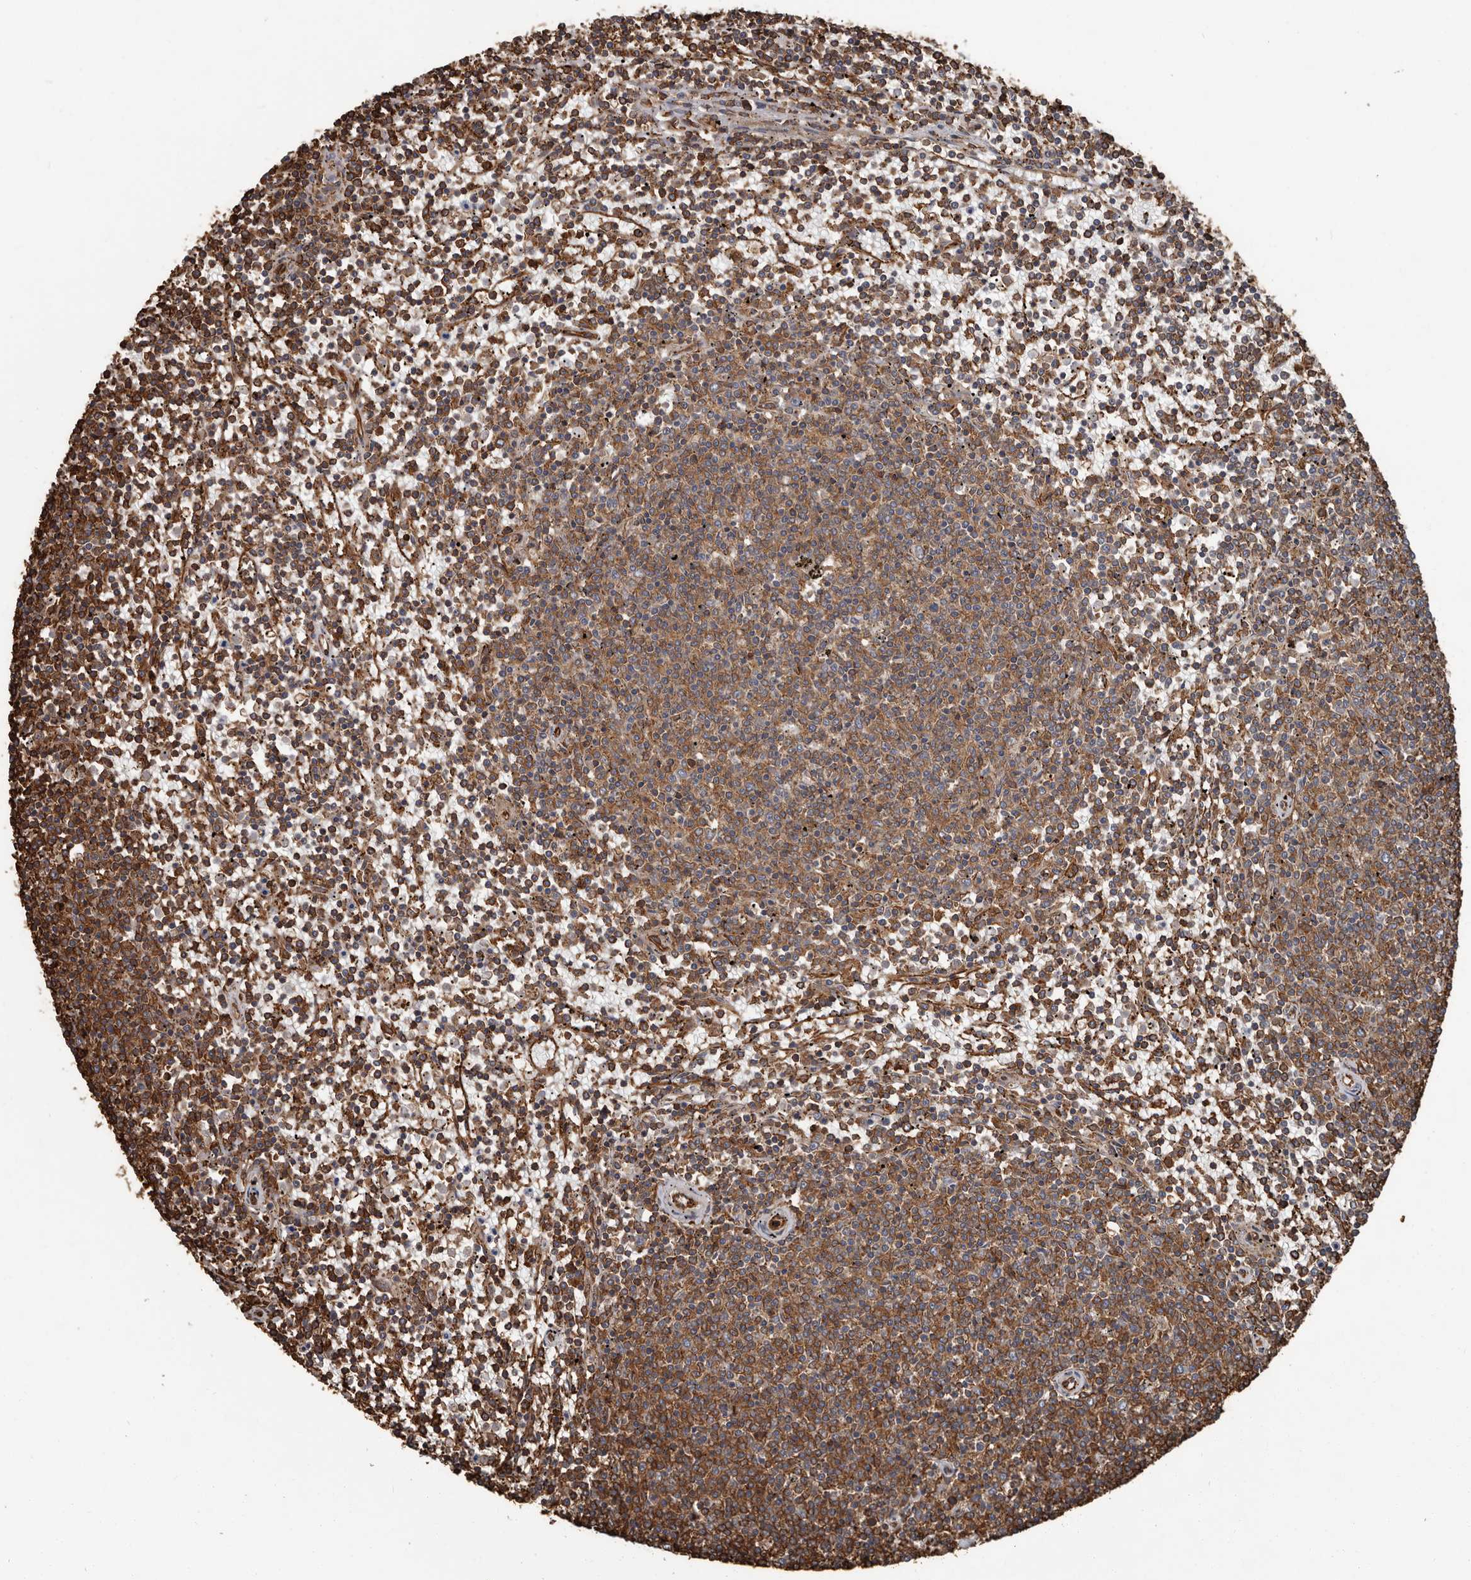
{"staining": {"intensity": "strong", "quantity": ">75%", "location": "cytoplasmic/membranous"}, "tissue": "lymphoma", "cell_type": "Tumor cells", "image_type": "cancer", "snomed": [{"axis": "morphology", "description": "Malignant lymphoma, non-Hodgkin's type, Low grade"}, {"axis": "topography", "description": "Spleen"}], "caption": "DAB immunohistochemical staining of human low-grade malignant lymphoma, non-Hodgkin's type demonstrates strong cytoplasmic/membranous protein expression in approximately >75% of tumor cells. (DAB (3,3'-diaminobenzidine) IHC, brown staining for protein, blue staining for nuclei).", "gene": "DENND6B", "patient": {"sex": "female", "age": 50}}